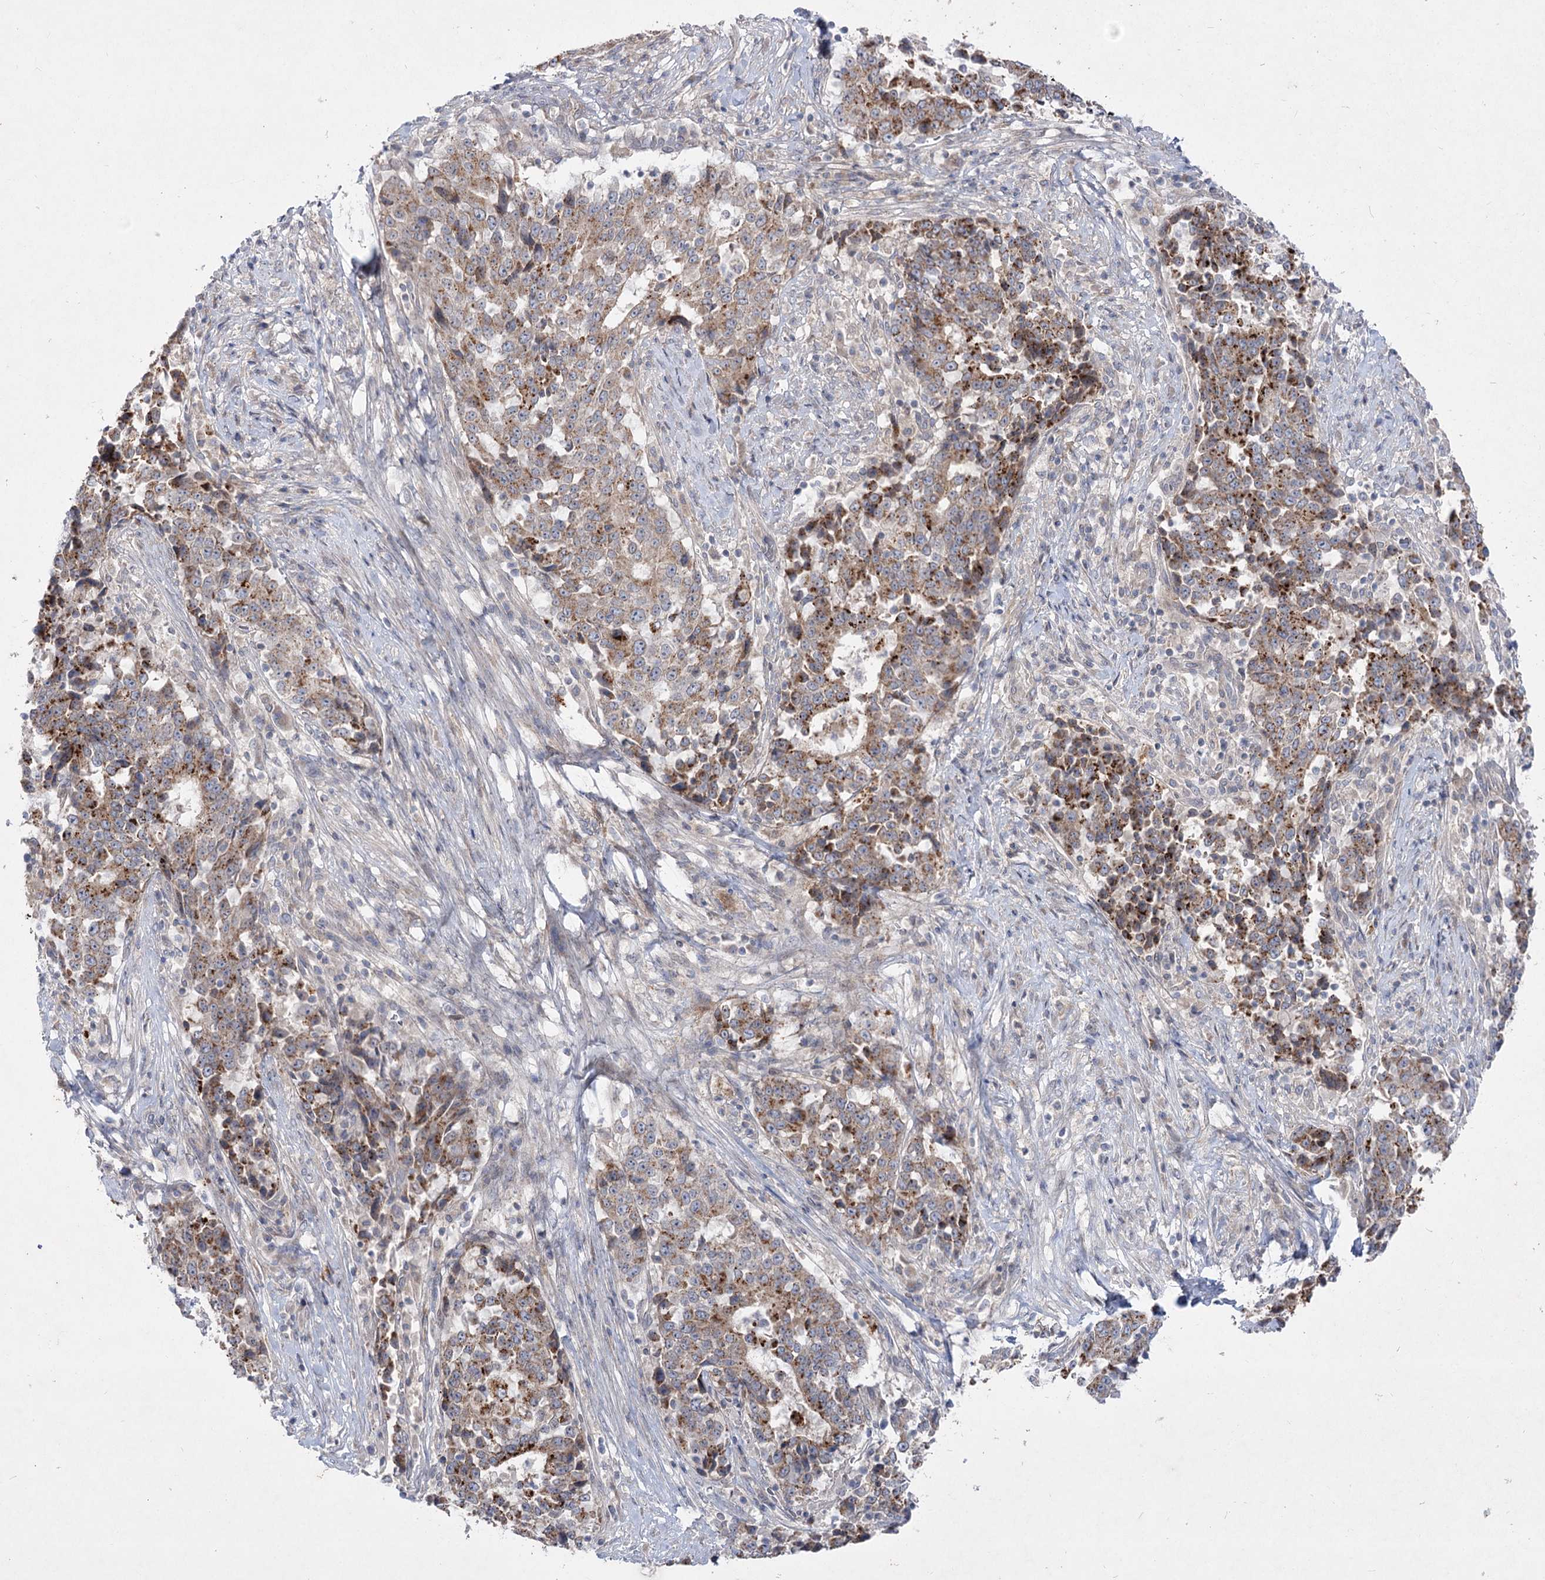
{"staining": {"intensity": "moderate", "quantity": ">75%", "location": "cytoplasmic/membranous"}, "tissue": "stomach cancer", "cell_type": "Tumor cells", "image_type": "cancer", "snomed": [{"axis": "morphology", "description": "Adenocarcinoma, NOS"}, {"axis": "topography", "description": "Stomach"}], "caption": "Immunohistochemistry photomicrograph of human stomach cancer stained for a protein (brown), which reveals medium levels of moderate cytoplasmic/membranous positivity in about >75% of tumor cells.", "gene": "SH3BP5L", "patient": {"sex": "male", "age": 59}}